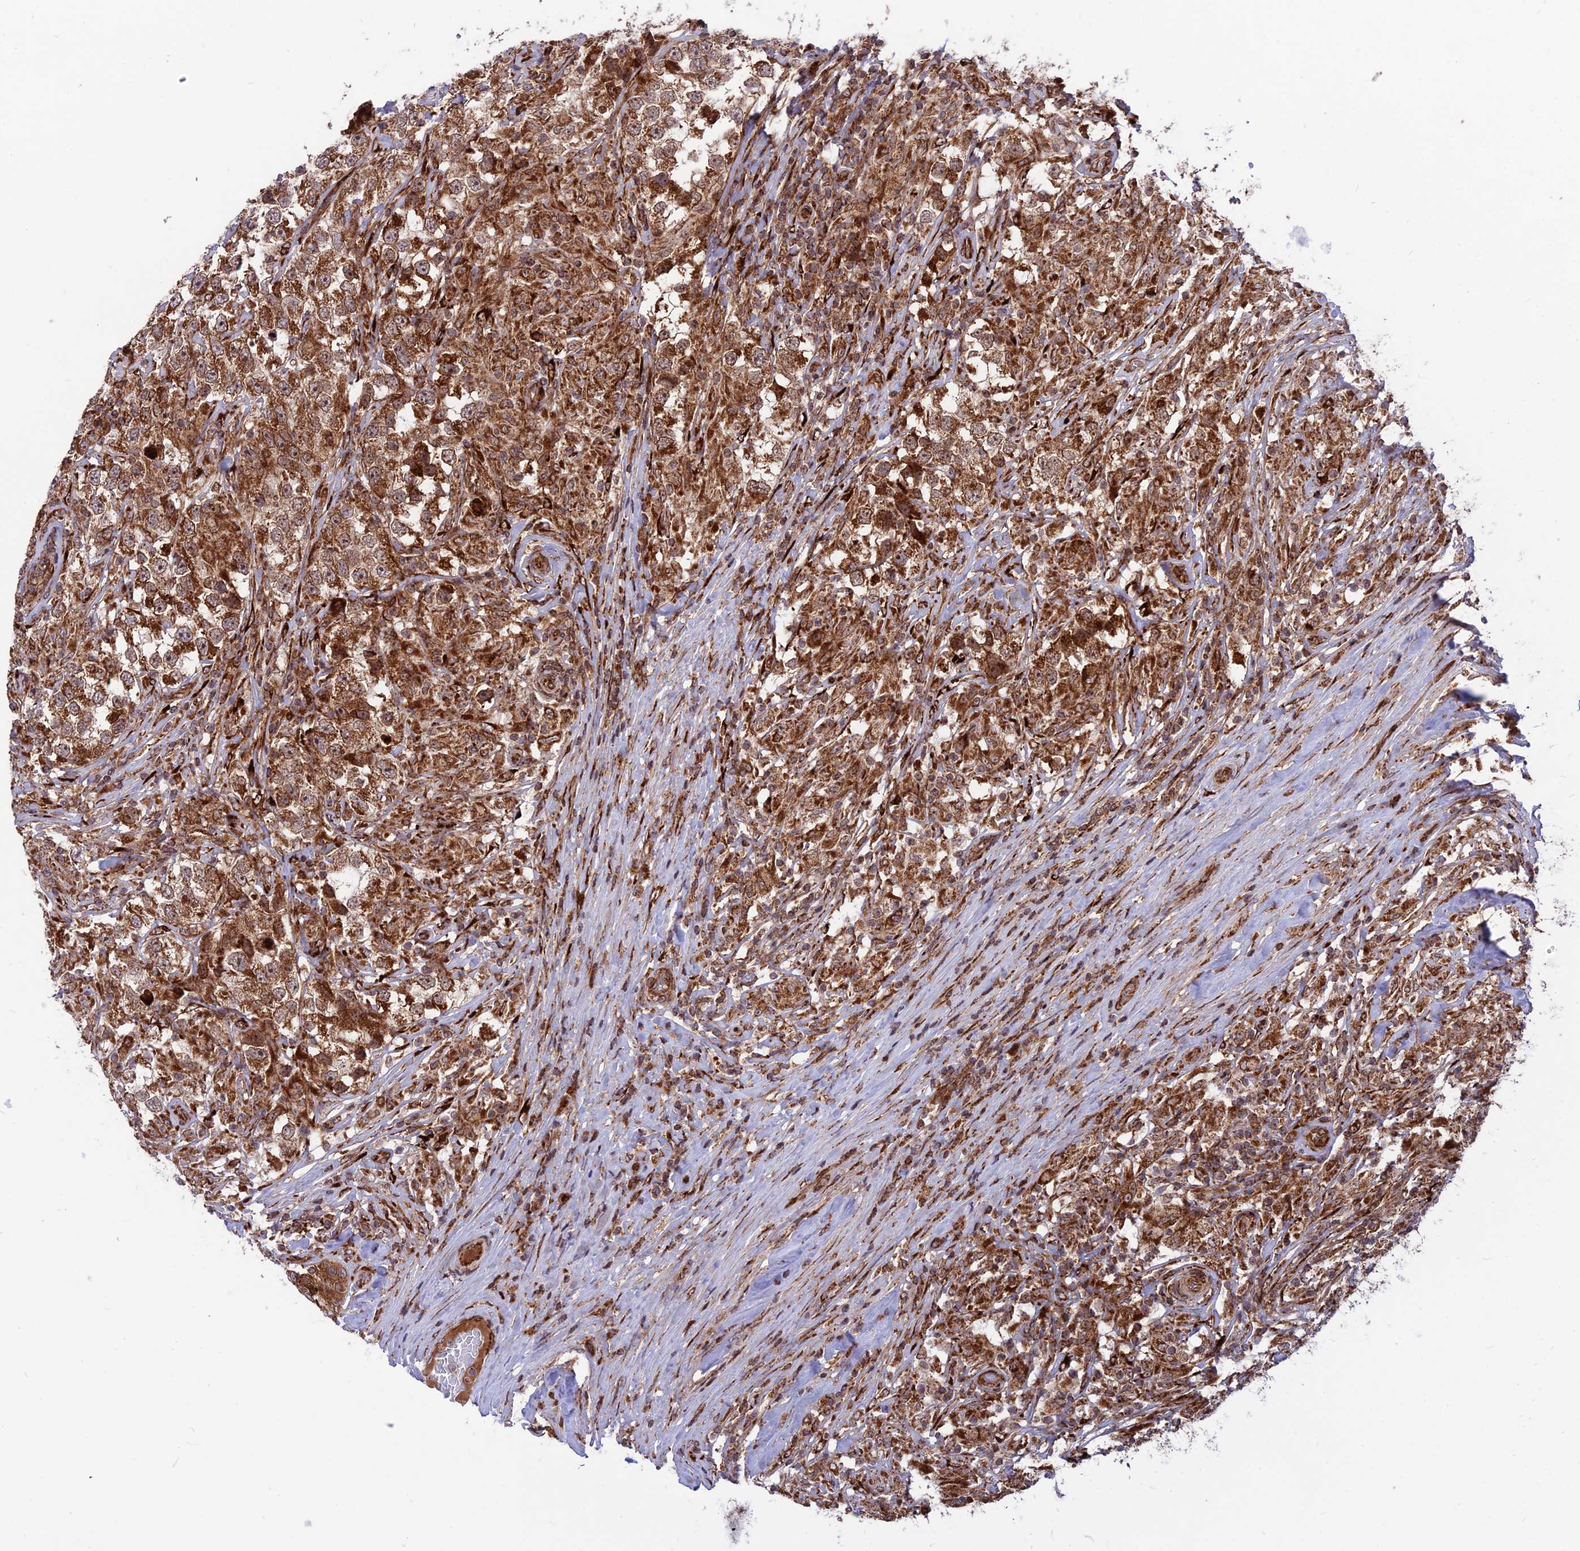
{"staining": {"intensity": "strong", "quantity": ">75%", "location": "cytoplasmic/membranous"}, "tissue": "testis cancer", "cell_type": "Tumor cells", "image_type": "cancer", "snomed": [{"axis": "morphology", "description": "Seminoma, NOS"}, {"axis": "topography", "description": "Testis"}], "caption": "Protein expression analysis of seminoma (testis) shows strong cytoplasmic/membranous staining in about >75% of tumor cells.", "gene": "CRTAP", "patient": {"sex": "male", "age": 46}}